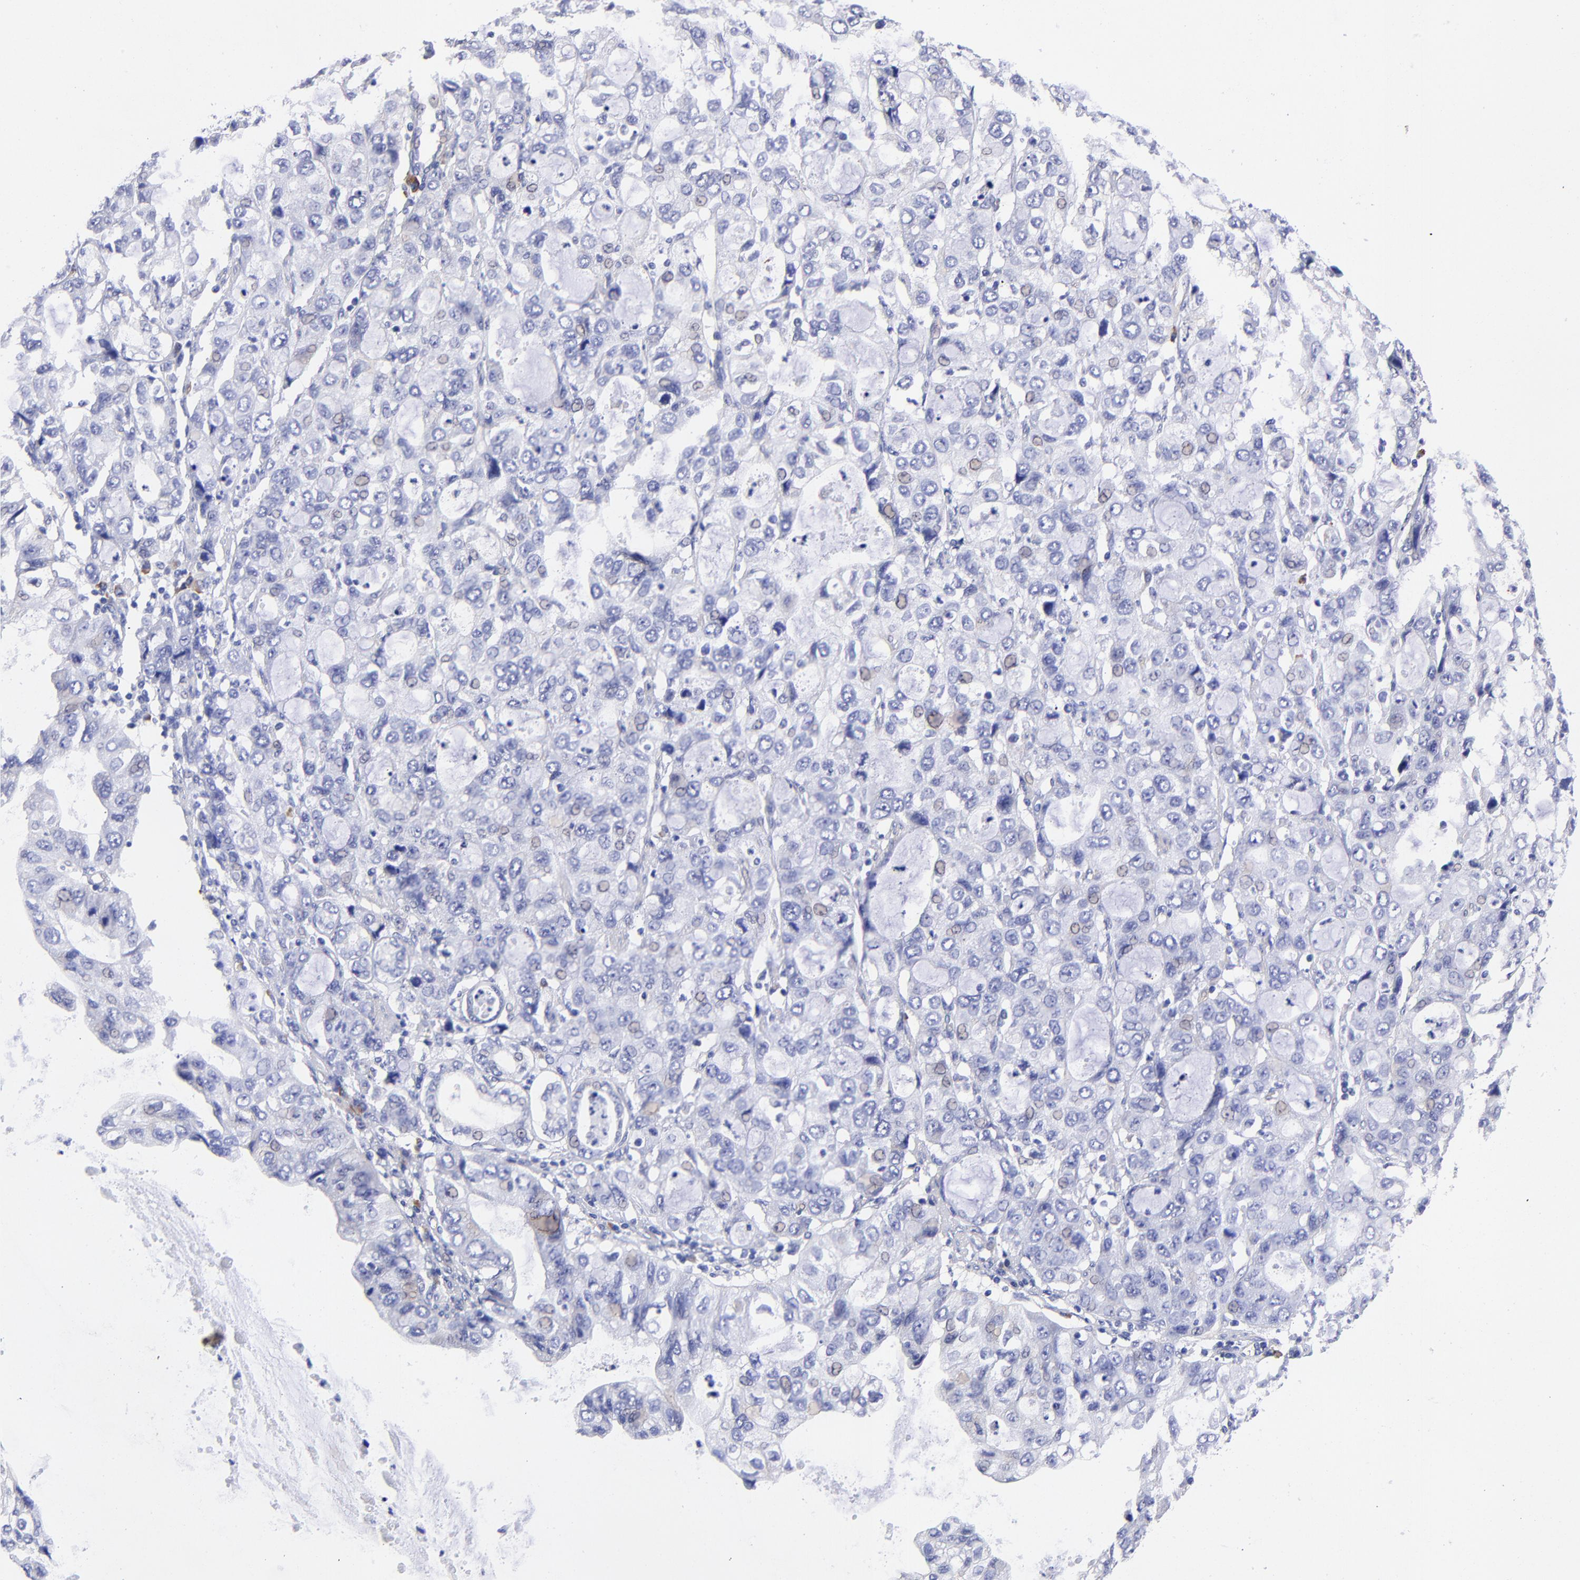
{"staining": {"intensity": "negative", "quantity": "none", "location": "none"}, "tissue": "stomach cancer", "cell_type": "Tumor cells", "image_type": "cancer", "snomed": [{"axis": "morphology", "description": "Adenocarcinoma, NOS"}, {"axis": "topography", "description": "Stomach, upper"}], "caption": "IHC micrograph of neoplastic tissue: human stomach adenocarcinoma stained with DAB (3,3'-diaminobenzidine) displays no significant protein positivity in tumor cells.", "gene": "PPFIBP1", "patient": {"sex": "female", "age": 52}}